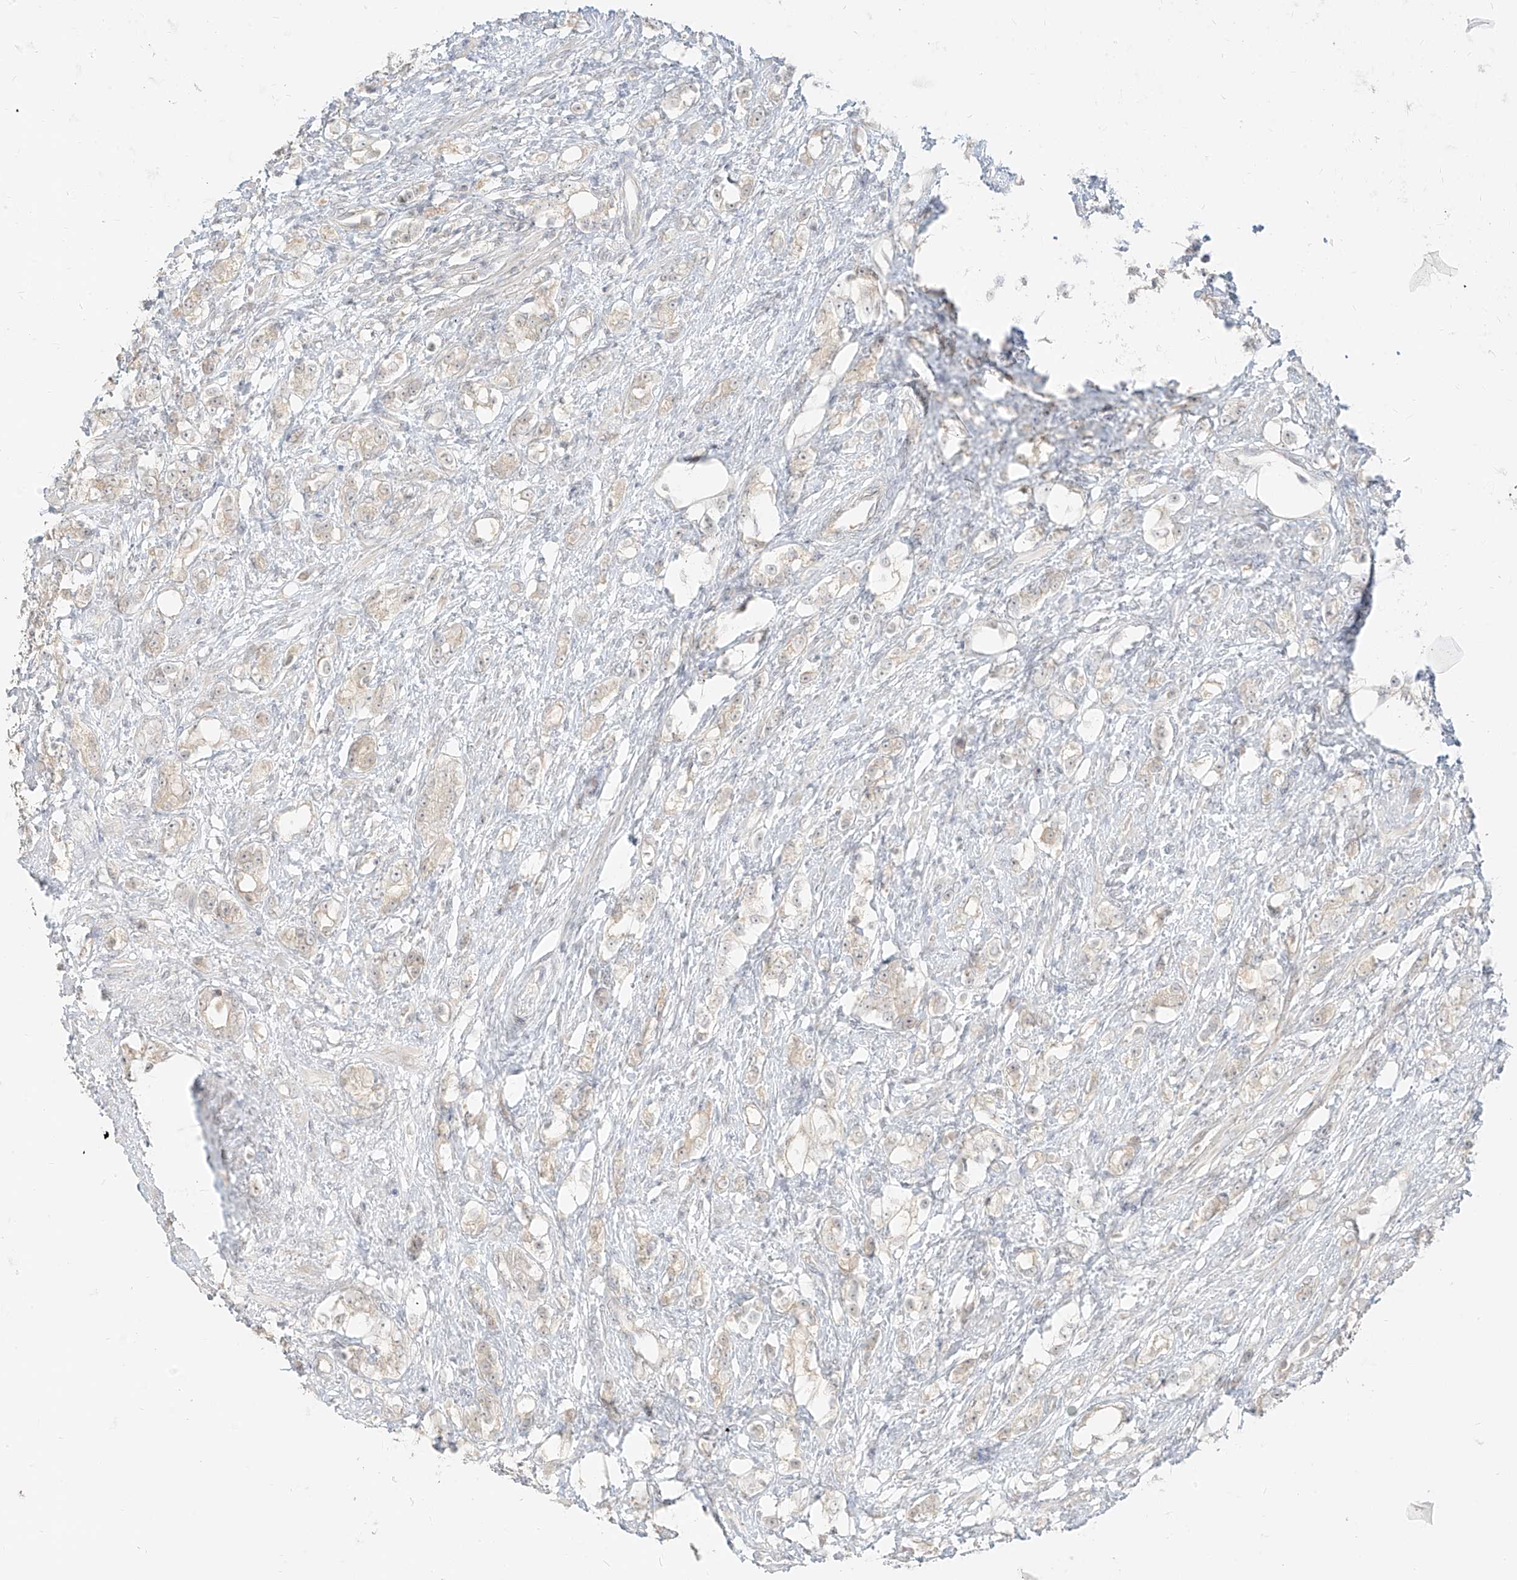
{"staining": {"intensity": "negative", "quantity": "none", "location": "none"}, "tissue": "prostate cancer", "cell_type": "Tumor cells", "image_type": "cancer", "snomed": [{"axis": "morphology", "description": "Adenocarcinoma, High grade"}, {"axis": "topography", "description": "Prostate"}], "caption": "Prostate cancer stained for a protein using immunohistochemistry demonstrates no expression tumor cells.", "gene": "LIPT1", "patient": {"sex": "male", "age": 63}}